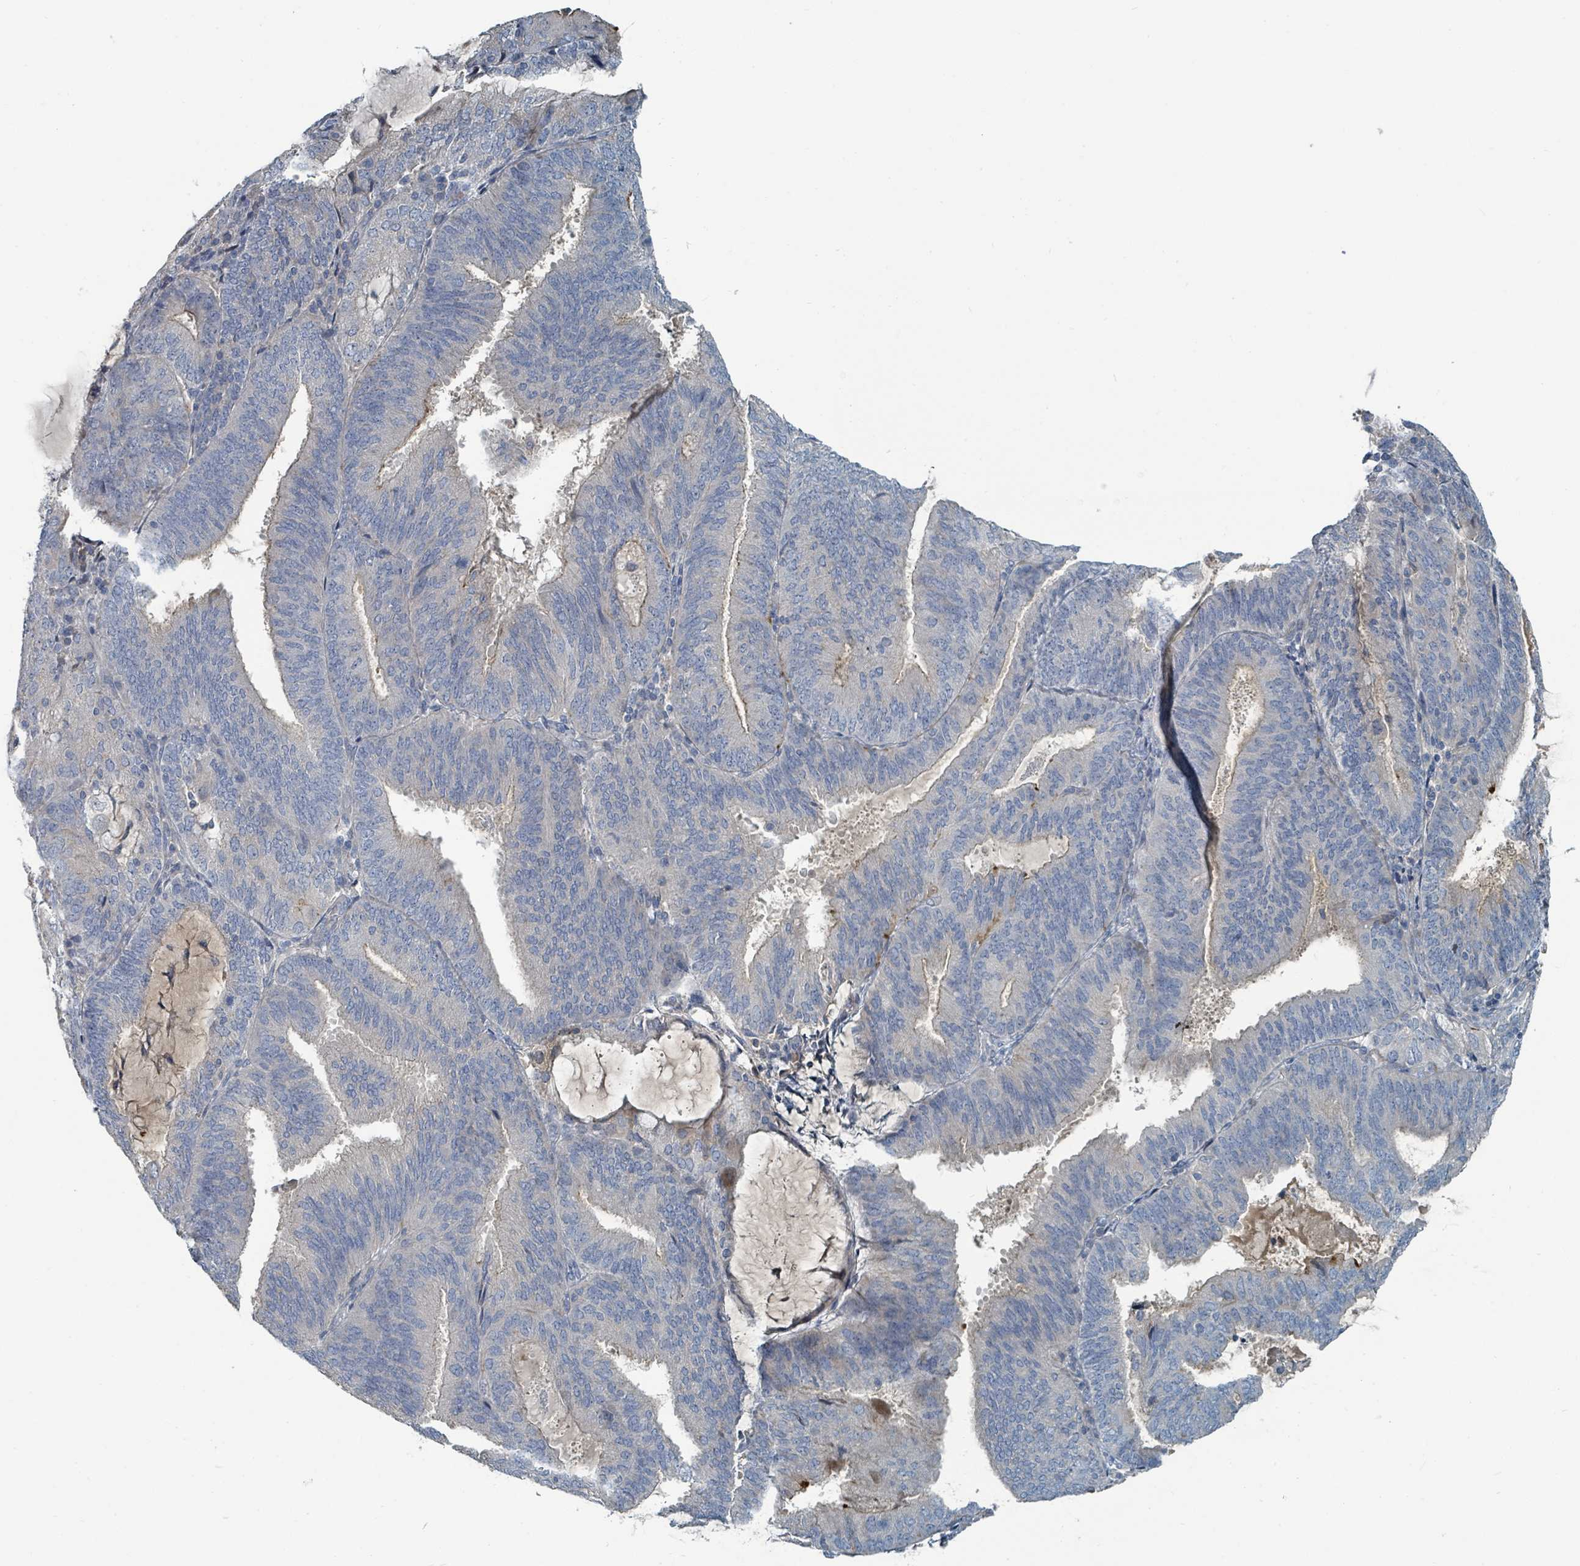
{"staining": {"intensity": "negative", "quantity": "none", "location": "none"}, "tissue": "endometrial cancer", "cell_type": "Tumor cells", "image_type": "cancer", "snomed": [{"axis": "morphology", "description": "Adenocarcinoma, NOS"}, {"axis": "topography", "description": "Endometrium"}], "caption": "There is no significant expression in tumor cells of endometrial adenocarcinoma.", "gene": "SLC44A5", "patient": {"sex": "female", "age": 81}}